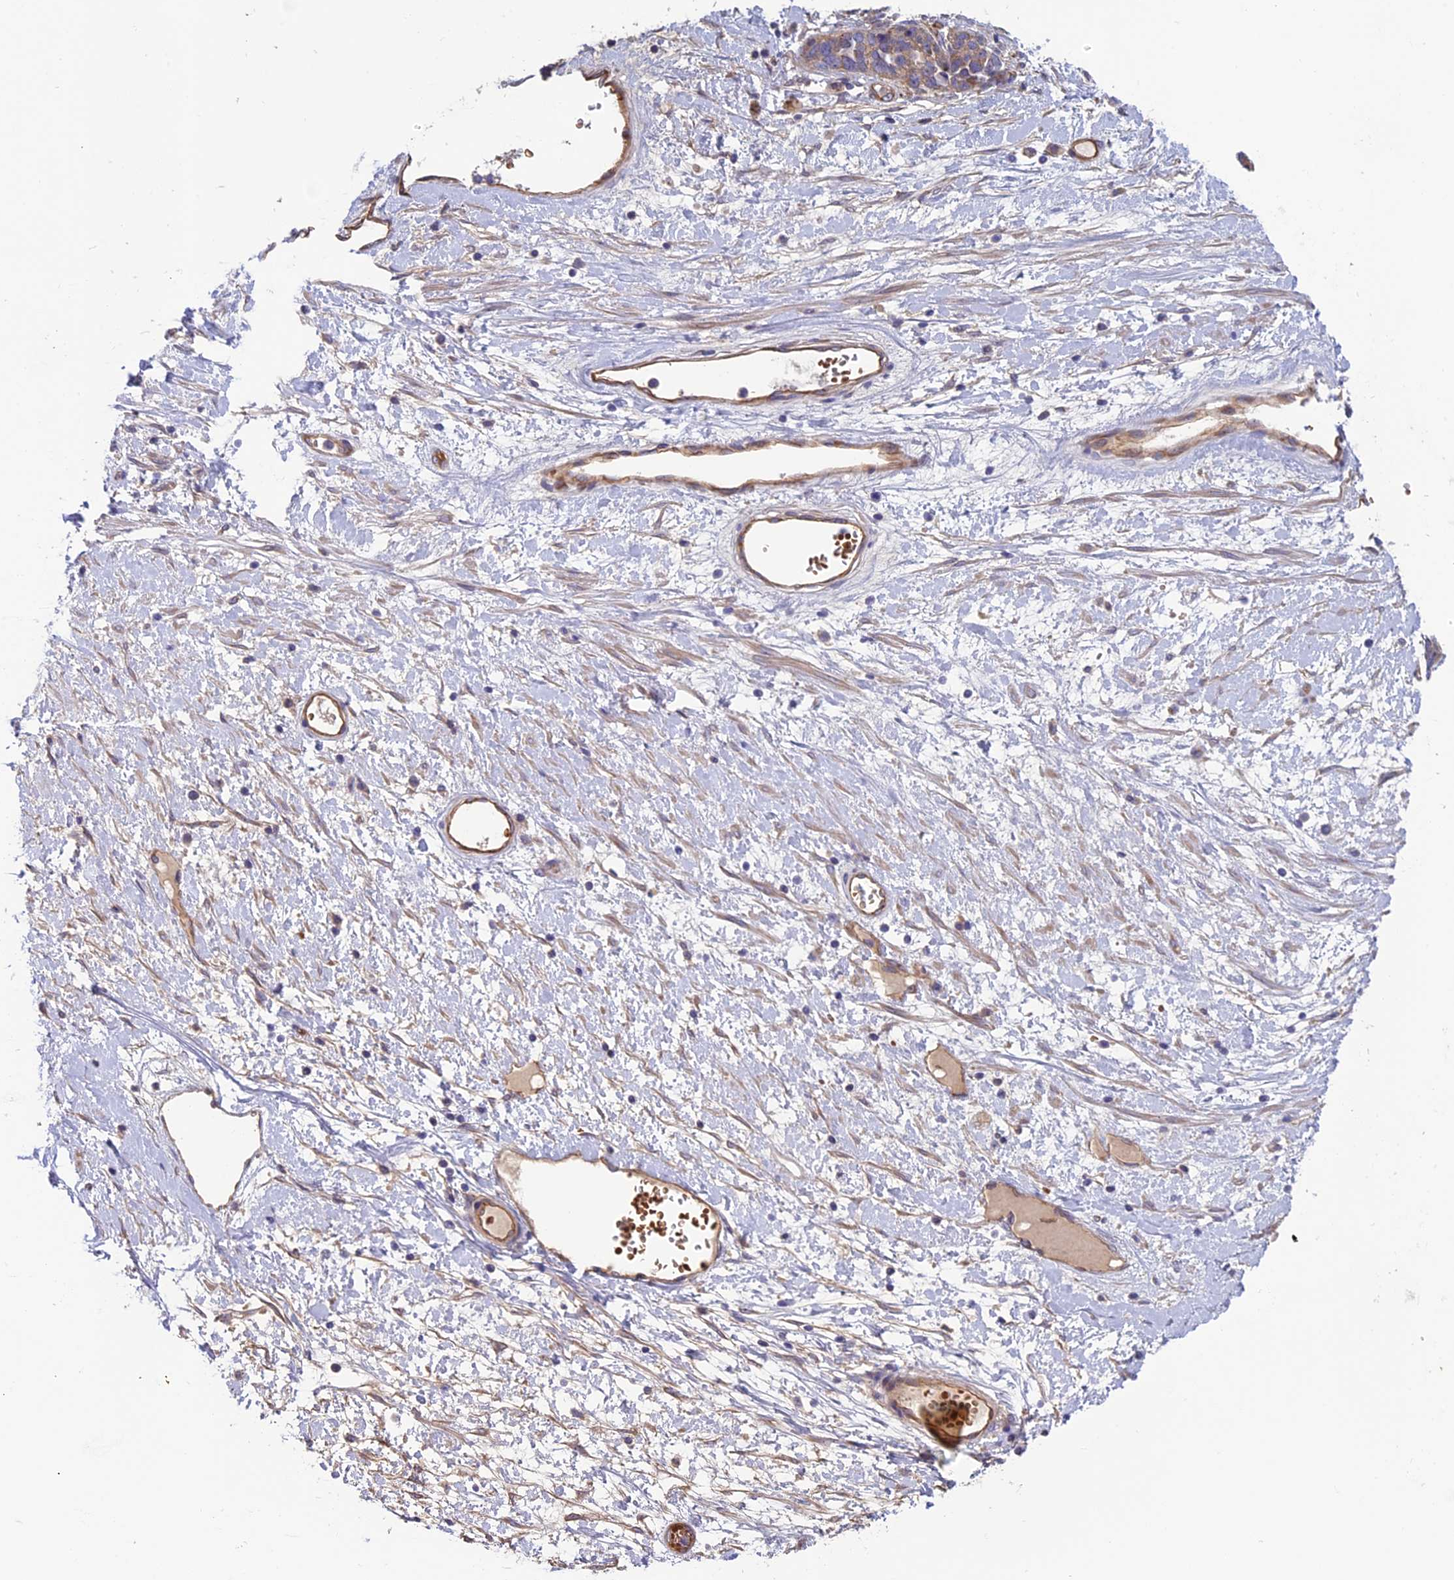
{"staining": {"intensity": "weak", "quantity": ">75%", "location": "cytoplasmic/membranous"}, "tissue": "ovarian cancer", "cell_type": "Tumor cells", "image_type": "cancer", "snomed": [{"axis": "morphology", "description": "Cystadenocarcinoma, serous, NOS"}, {"axis": "topography", "description": "Ovary"}], "caption": "Immunohistochemistry of human serous cystadenocarcinoma (ovarian) shows low levels of weak cytoplasmic/membranous staining in about >75% of tumor cells.", "gene": "DUS3L", "patient": {"sex": "female", "age": 54}}